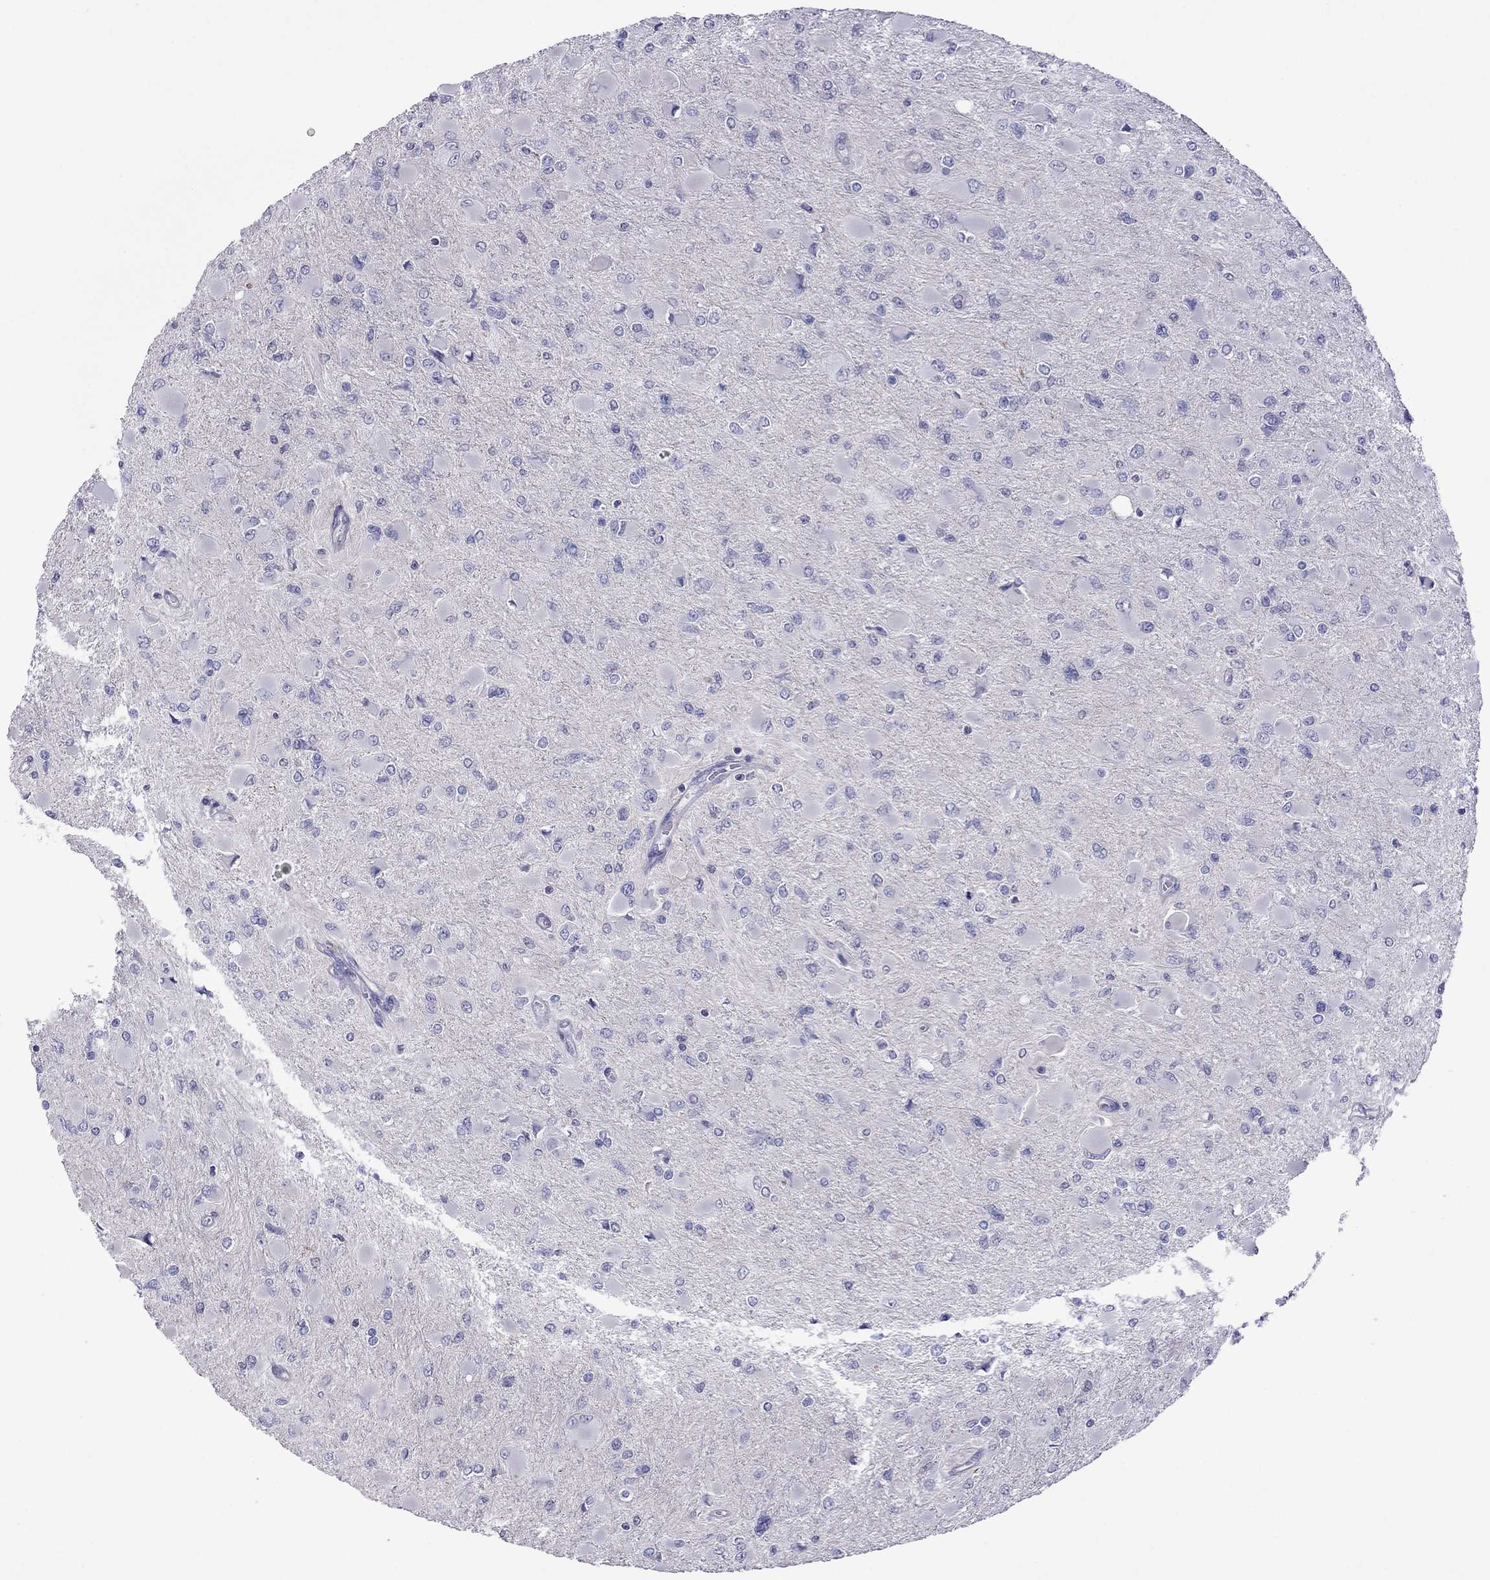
{"staining": {"intensity": "negative", "quantity": "none", "location": "none"}, "tissue": "glioma", "cell_type": "Tumor cells", "image_type": "cancer", "snomed": [{"axis": "morphology", "description": "Glioma, malignant, High grade"}, {"axis": "topography", "description": "Cerebral cortex"}], "caption": "Protein analysis of glioma shows no significant staining in tumor cells. (Brightfield microscopy of DAB immunohistochemistry (IHC) at high magnification).", "gene": "MPZ", "patient": {"sex": "female", "age": 36}}